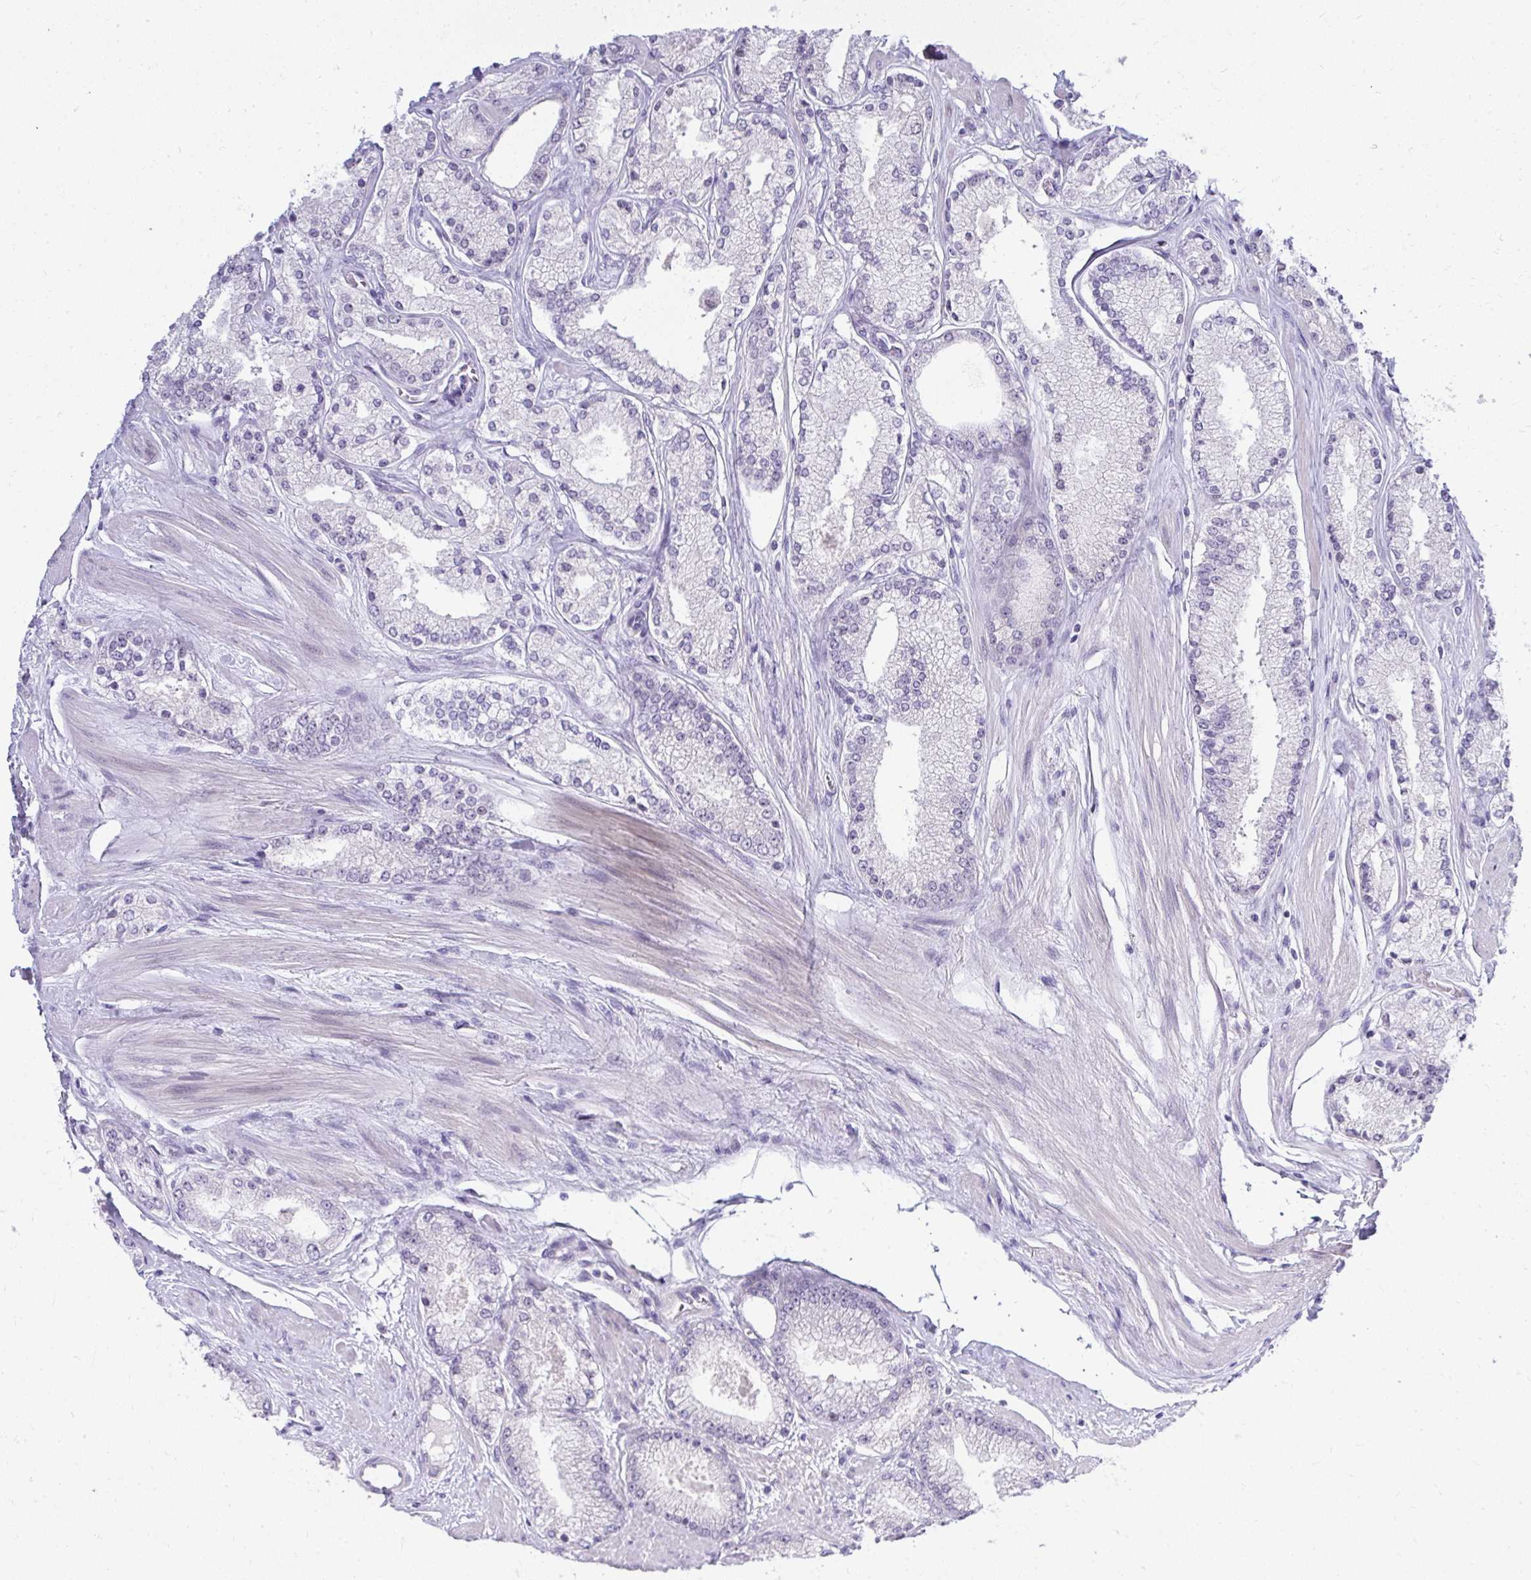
{"staining": {"intensity": "negative", "quantity": "none", "location": "none"}, "tissue": "prostate cancer", "cell_type": "Tumor cells", "image_type": "cancer", "snomed": [{"axis": "morphology", "description": "Adenocarcinoma, High grade"}, {"axis": "topography", "description": "Prostate"}], "caption": "Immunohistochemistry histopathology image of adenocarcinoma (high-grade) (prostate) stained for a protein (brown), which demonstrates no expression in tumor cells.", "gene": "EID3", "patient": {"sex": "male", "age": 63}}